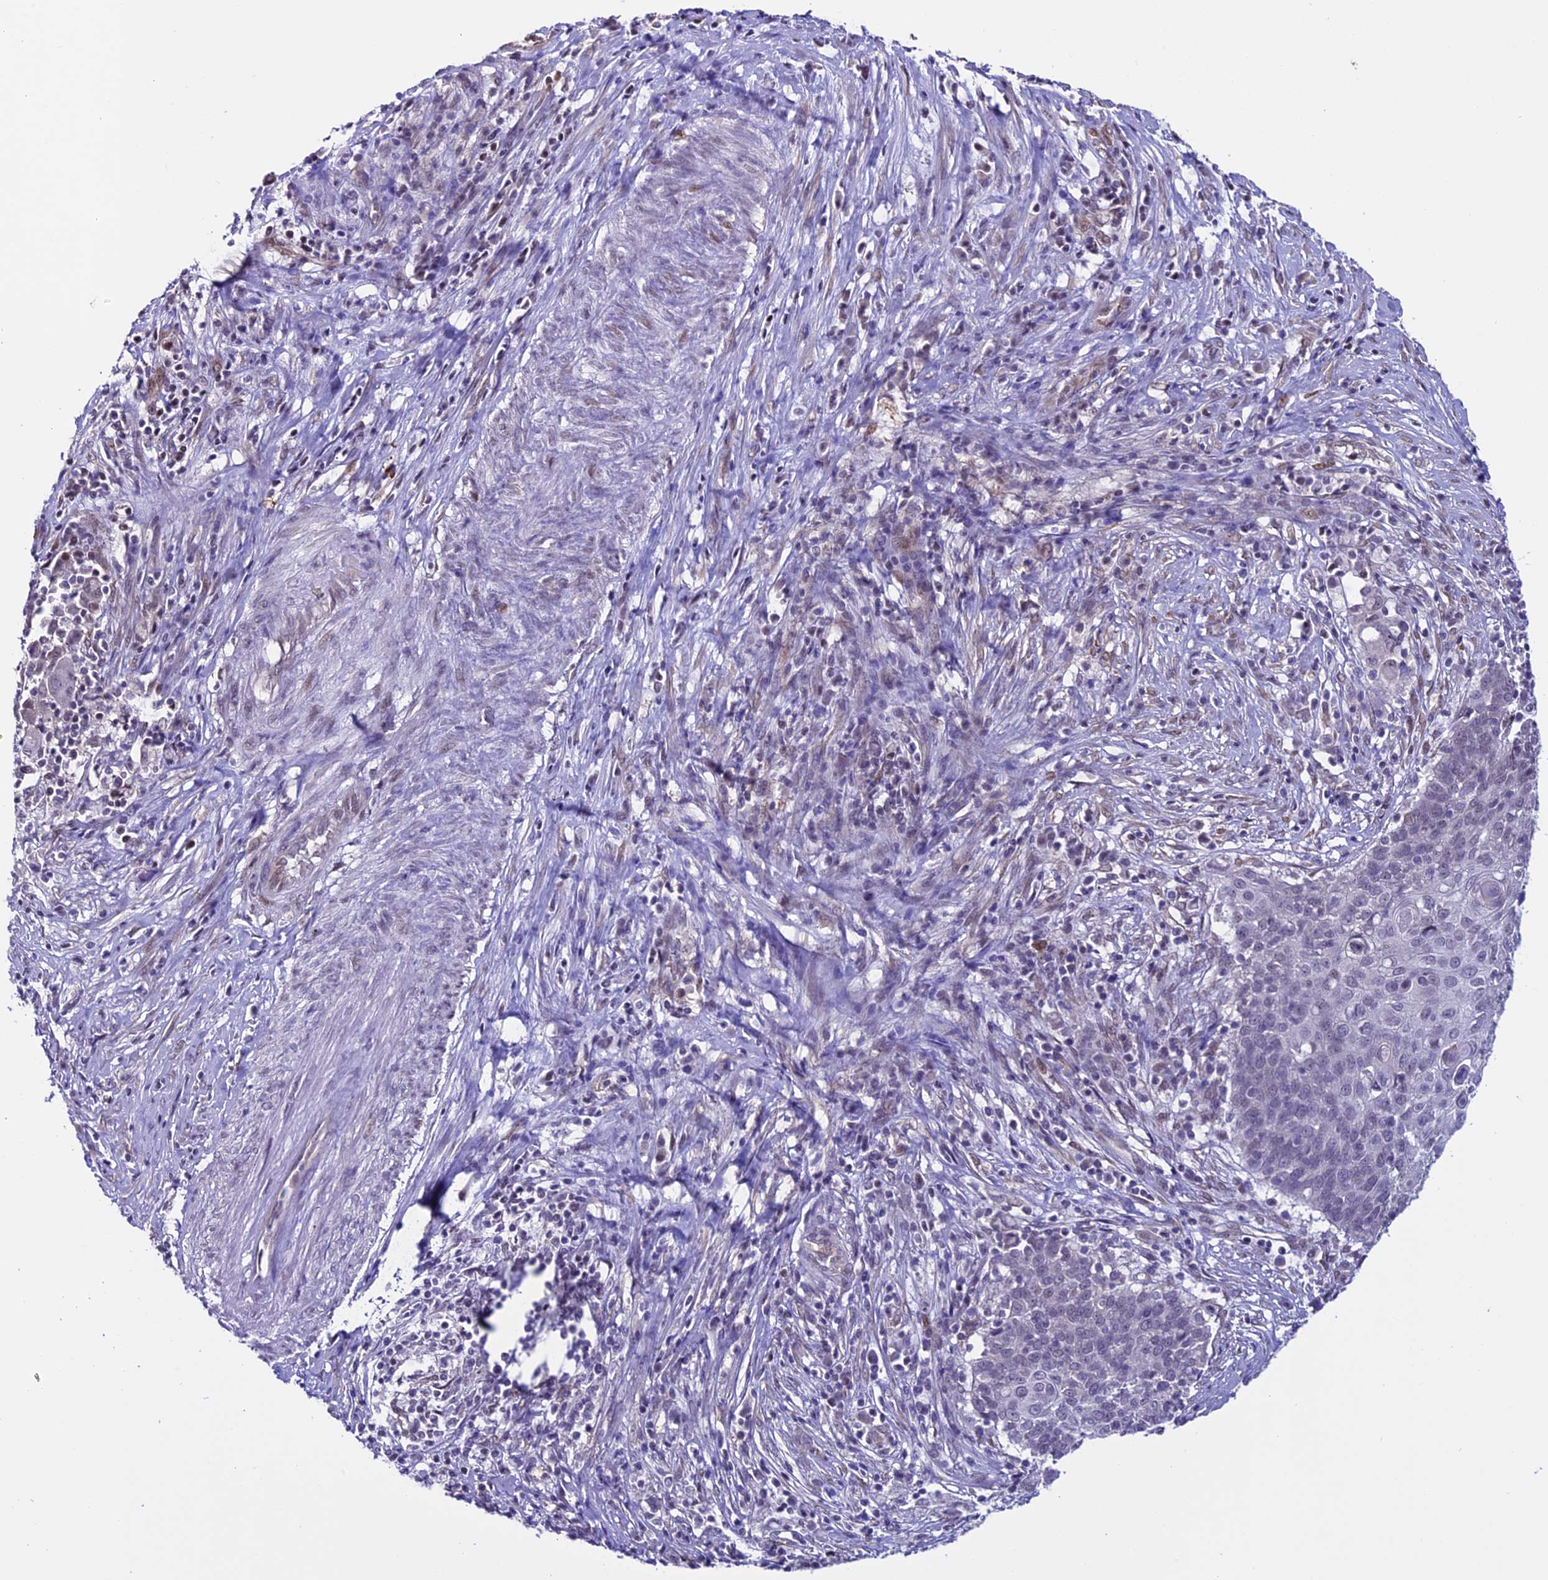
{"staining": {"intensity": "negative", "quantity": "none", "location": "none"}, "tissue": "cervical cancer", "cell_type": "Tumor cells", "image_type": "cancer", "snomed": [{"axis": "morphology", "description": "Squamous cell carcinoma, NOS"}, {"axis": "topography", "description": "Cervix"}], "caption": "Tumor cells show no significant protein staining in cervical squamous cell carcinoma.", "gene": "TMEM171", "patient": {"sex": "female", "age": 39}}